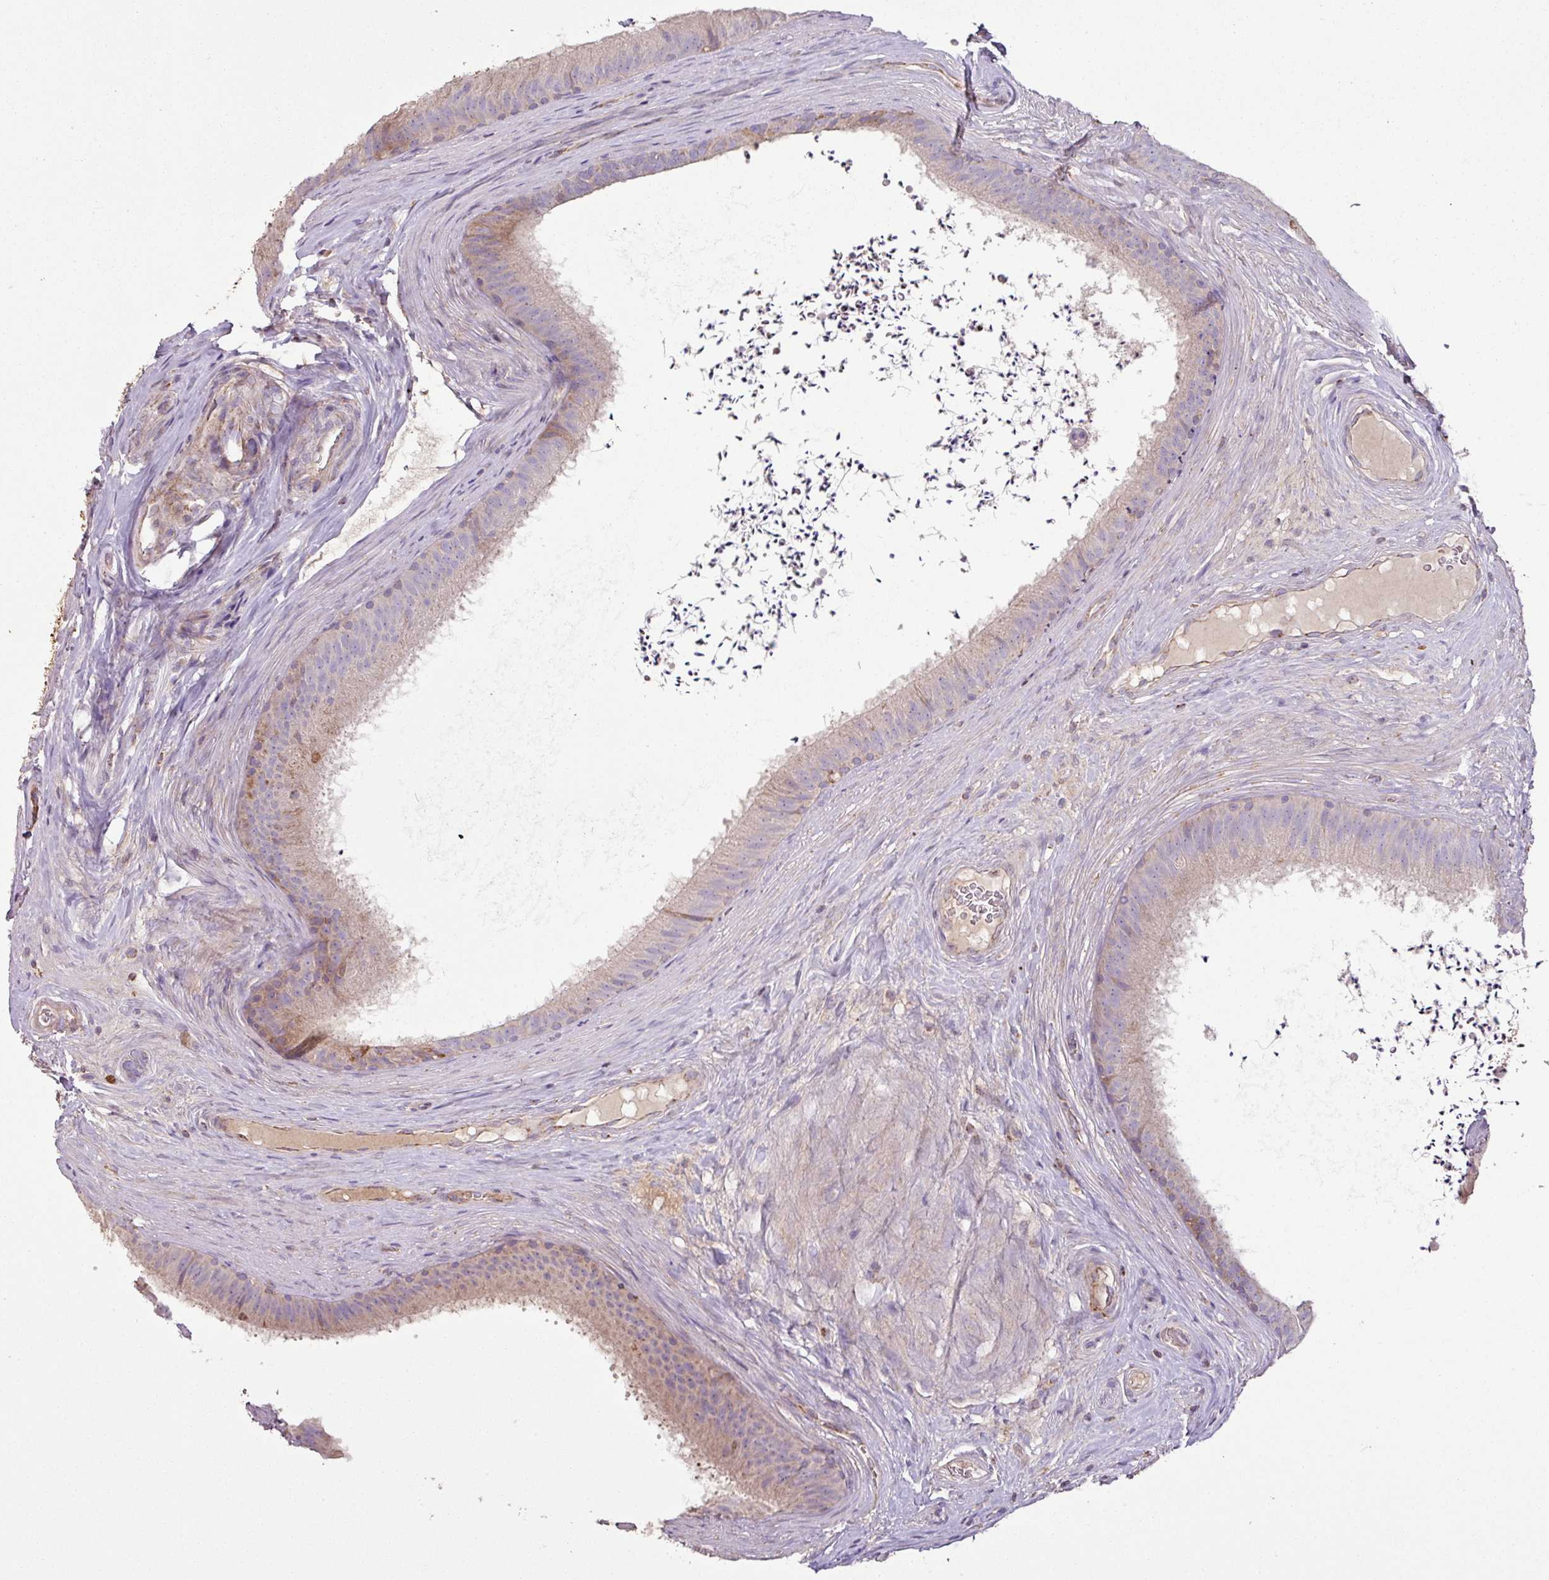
{"staining": {"intensity": "weak", "quantity": "25%-75%", "location": "cytoplasmic/membranous"}, "tissue": "epididymis", "cell_type": "Glandular cells", "image_type": "normal", "snomed": [{"axis": "morphology", "description": "Normal tissue, NOS"}, {"axis": "topography", "description": "Testis"}, {"axis": "topography", "description": "Epididymis"}], "caption": "Epididymis stained with a brown dye shows weak cytoplasmic/membranous positive expression in about 25%-75% of glandular cells.", "gene": "ENSG00000260170", "patient": {"sex": "male", "age": 41}}